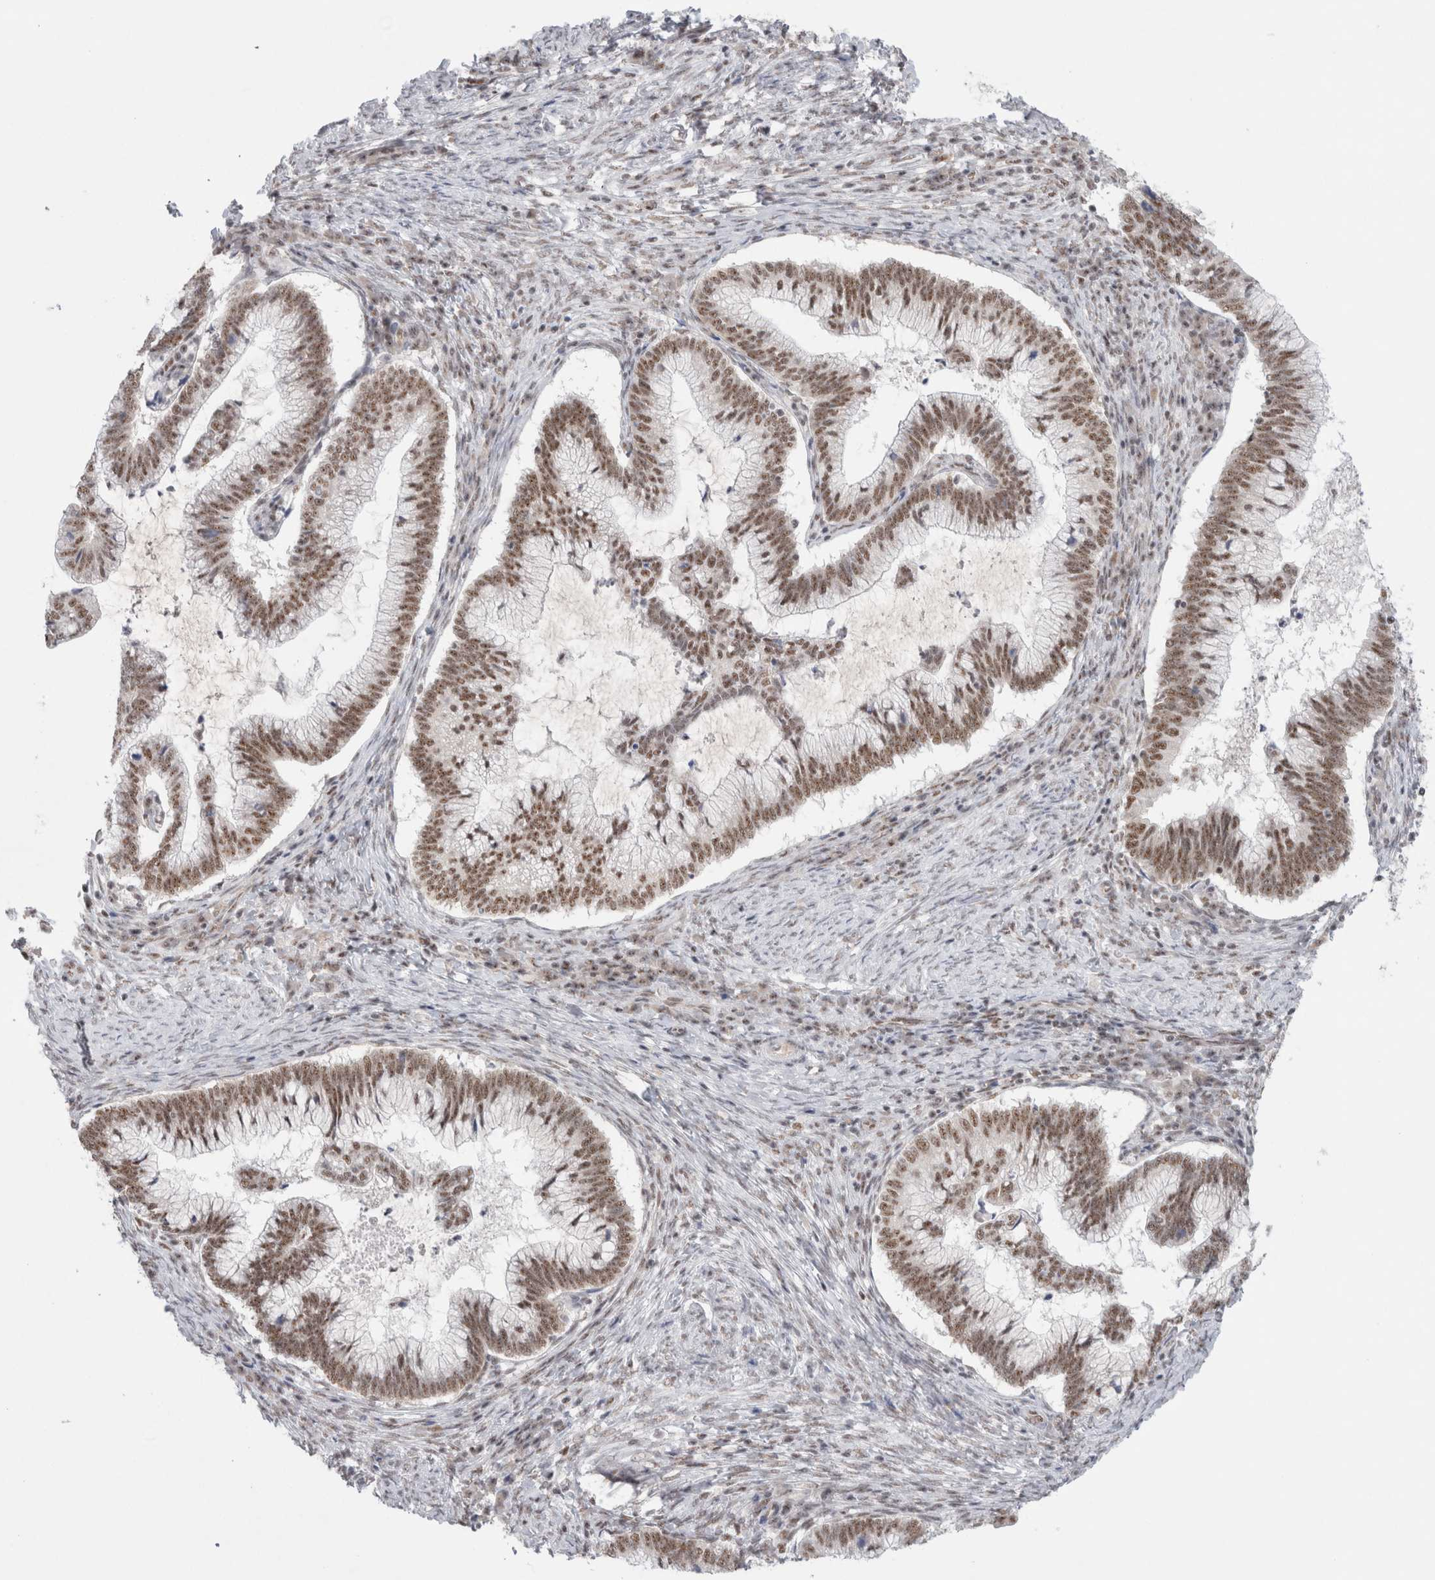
{"staining": {"intensity": "moderate", "quantity": ">75%", "location": "nuclear"}, "tissue": "cervical cancer", "cell_type": "Tumor cells", "image_type": "cancer", "snomed": [{"axis": "morphology", "description": "Adenocarcinoma, NOS"}, {"axis": "topography", "description": "Cervix"}], "caption": "Cervical cancer (adenocarcinoma) stained with immunohistochemistry reveals moderate nuclear positivity in approximately >75% of tumor cells. (Stains: DAB (3,3'-diaminobenzidine) in brown, nuclei in blue, Microscopy: brightfield microscopy at high magnification).", "gene": "TRMT12", "patient": {"sex": "female", "age": 36}}